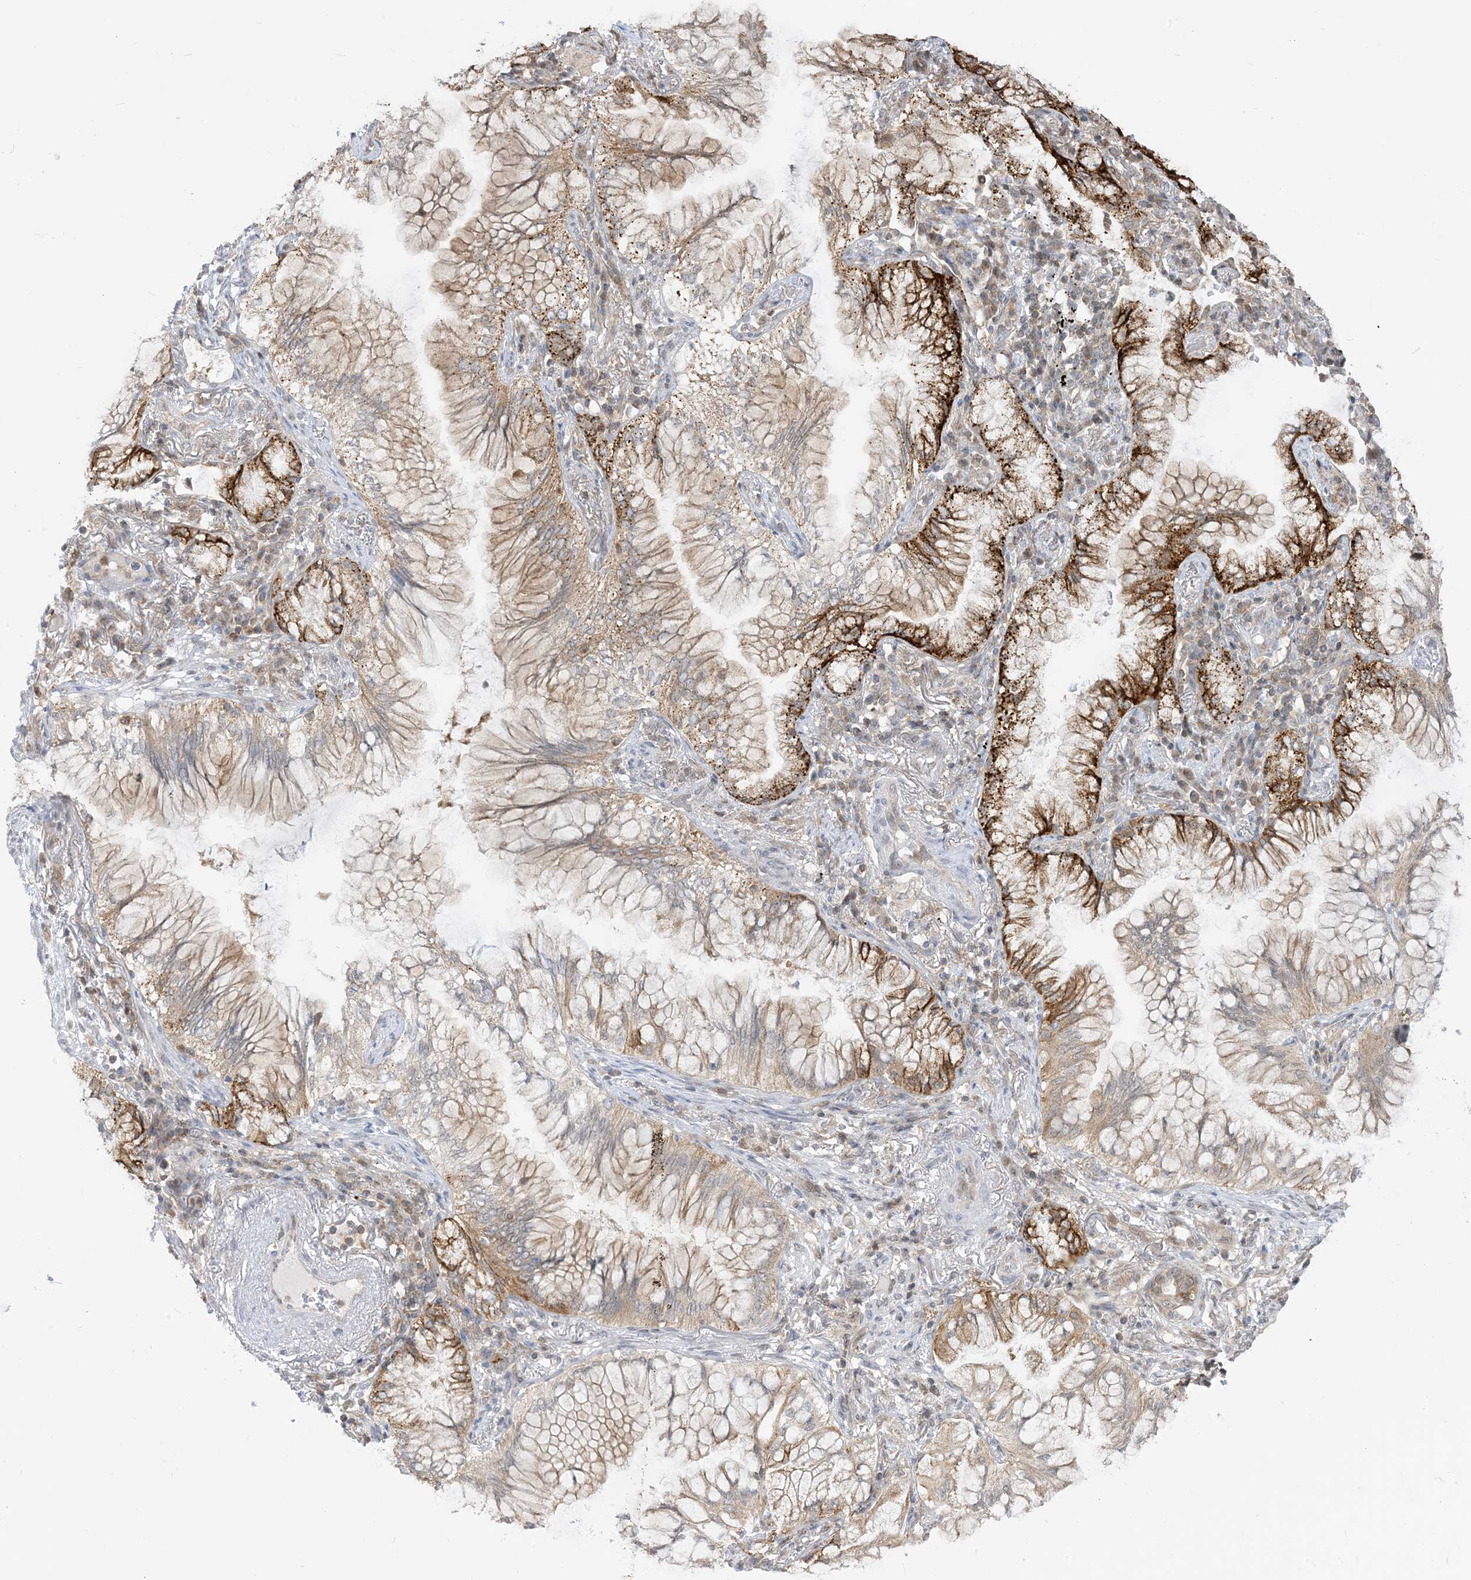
{"staining": {"intensity": "moderate", "quantity": "25%-75%", "location": "cytoplasmic/membranous"}, "tissue": "lung cancer", "cell_type": "Tumor cells", "image_type": "cancer", "snomed": [{"axis": "morphology", "description": "Adenocarcinoma, NOS"}, {"axis": "topography", "description": "Lung"}], "caption": "Human adenocarcinoma (lung) stained with a protein marker exhibits moderate staining in tumor cells.", "gene": "CASP4", "patient": {"sex": "female", "age": 70}}